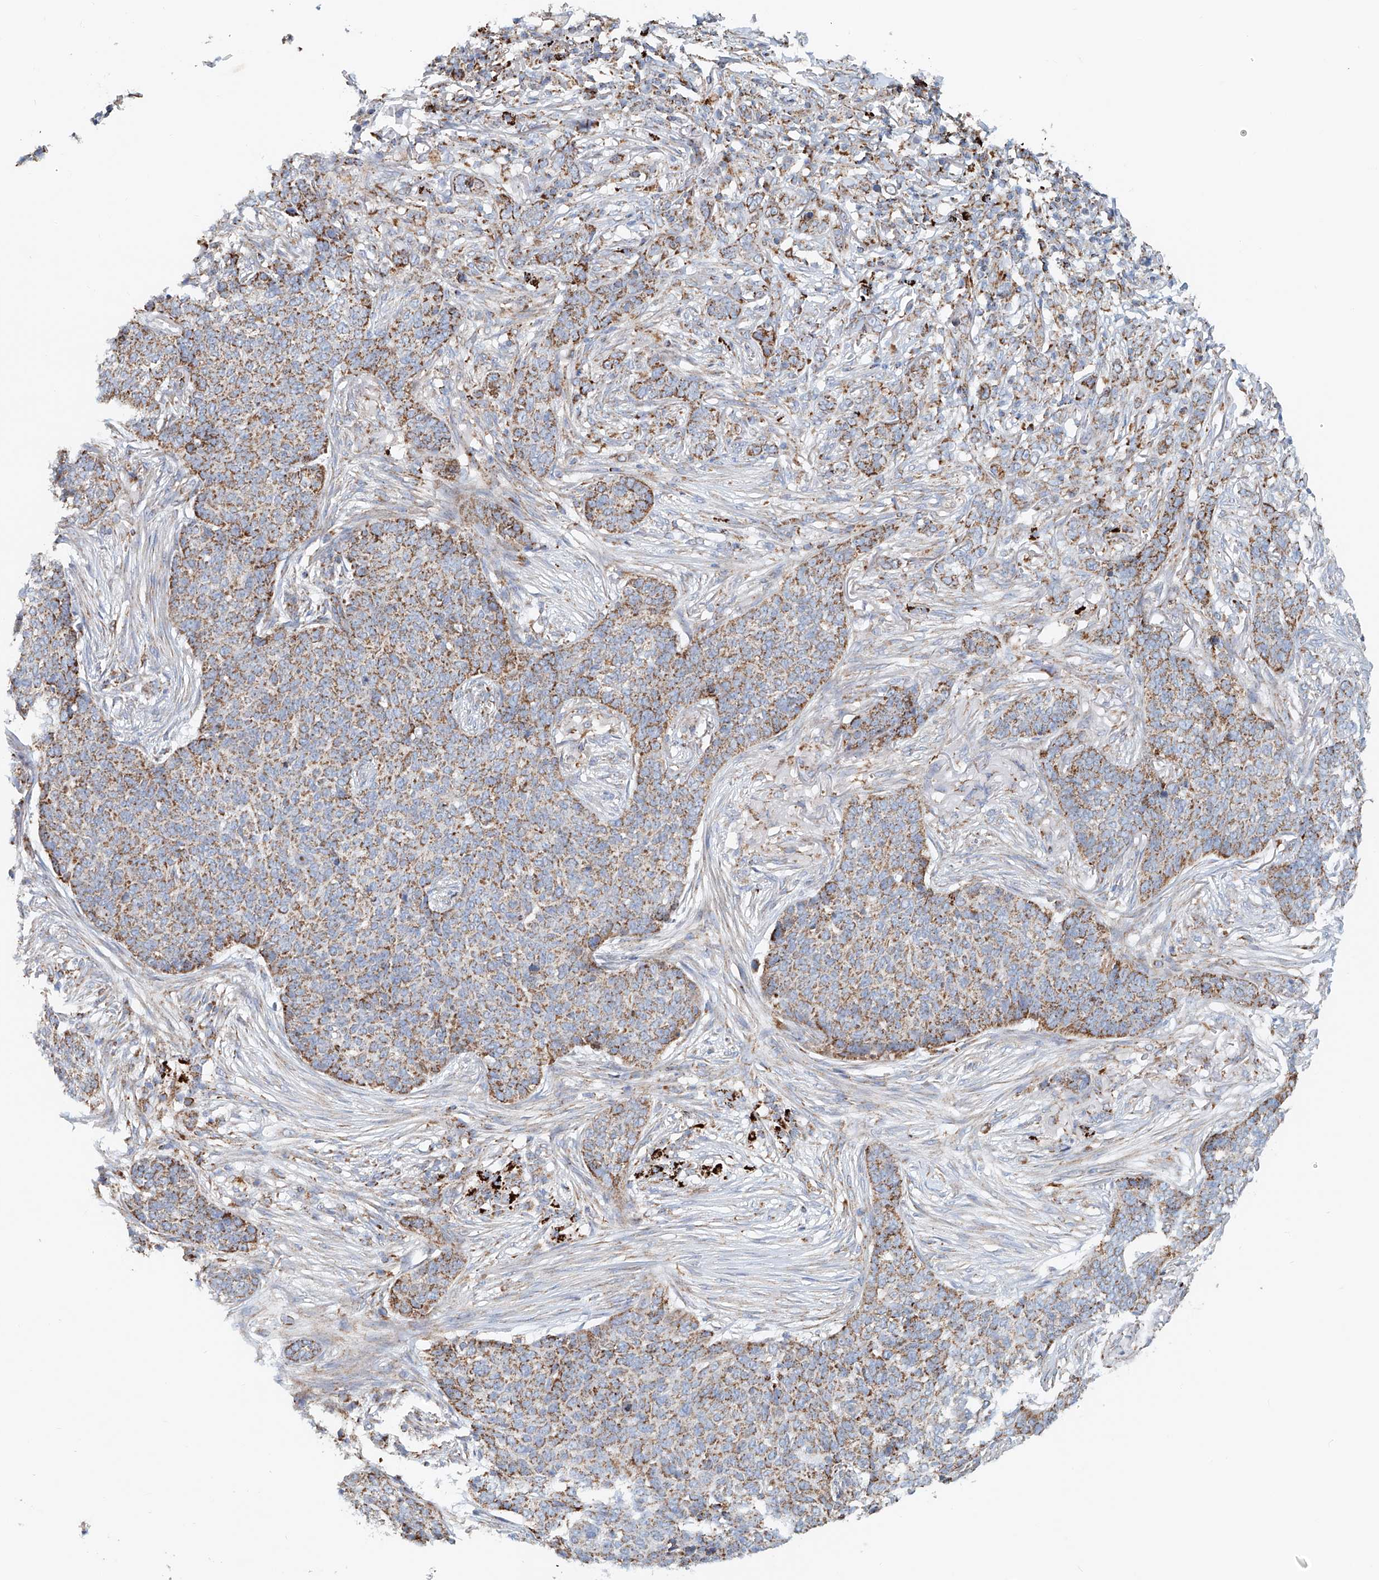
{"staining": {"intensity": "moderate", "quantity": ">75%", "location": "cytoplasmic/membranous"}, "tissue": "skin cancer", "cell_type": "Tumor cells", "image_type": "cancer", "snomed": [{"axis": "morphology", "description": "Basal cell carcinoma"}, {"axis": "topography", "description": "Skin"}], "caption": "Tumor cells display moderate cytoplasmic/membranous expression in about >75% of cells in skin cancer (basal cell carcinoma).", "gene": "CARD10", "patient": {"sex": "male", "age": 85}}